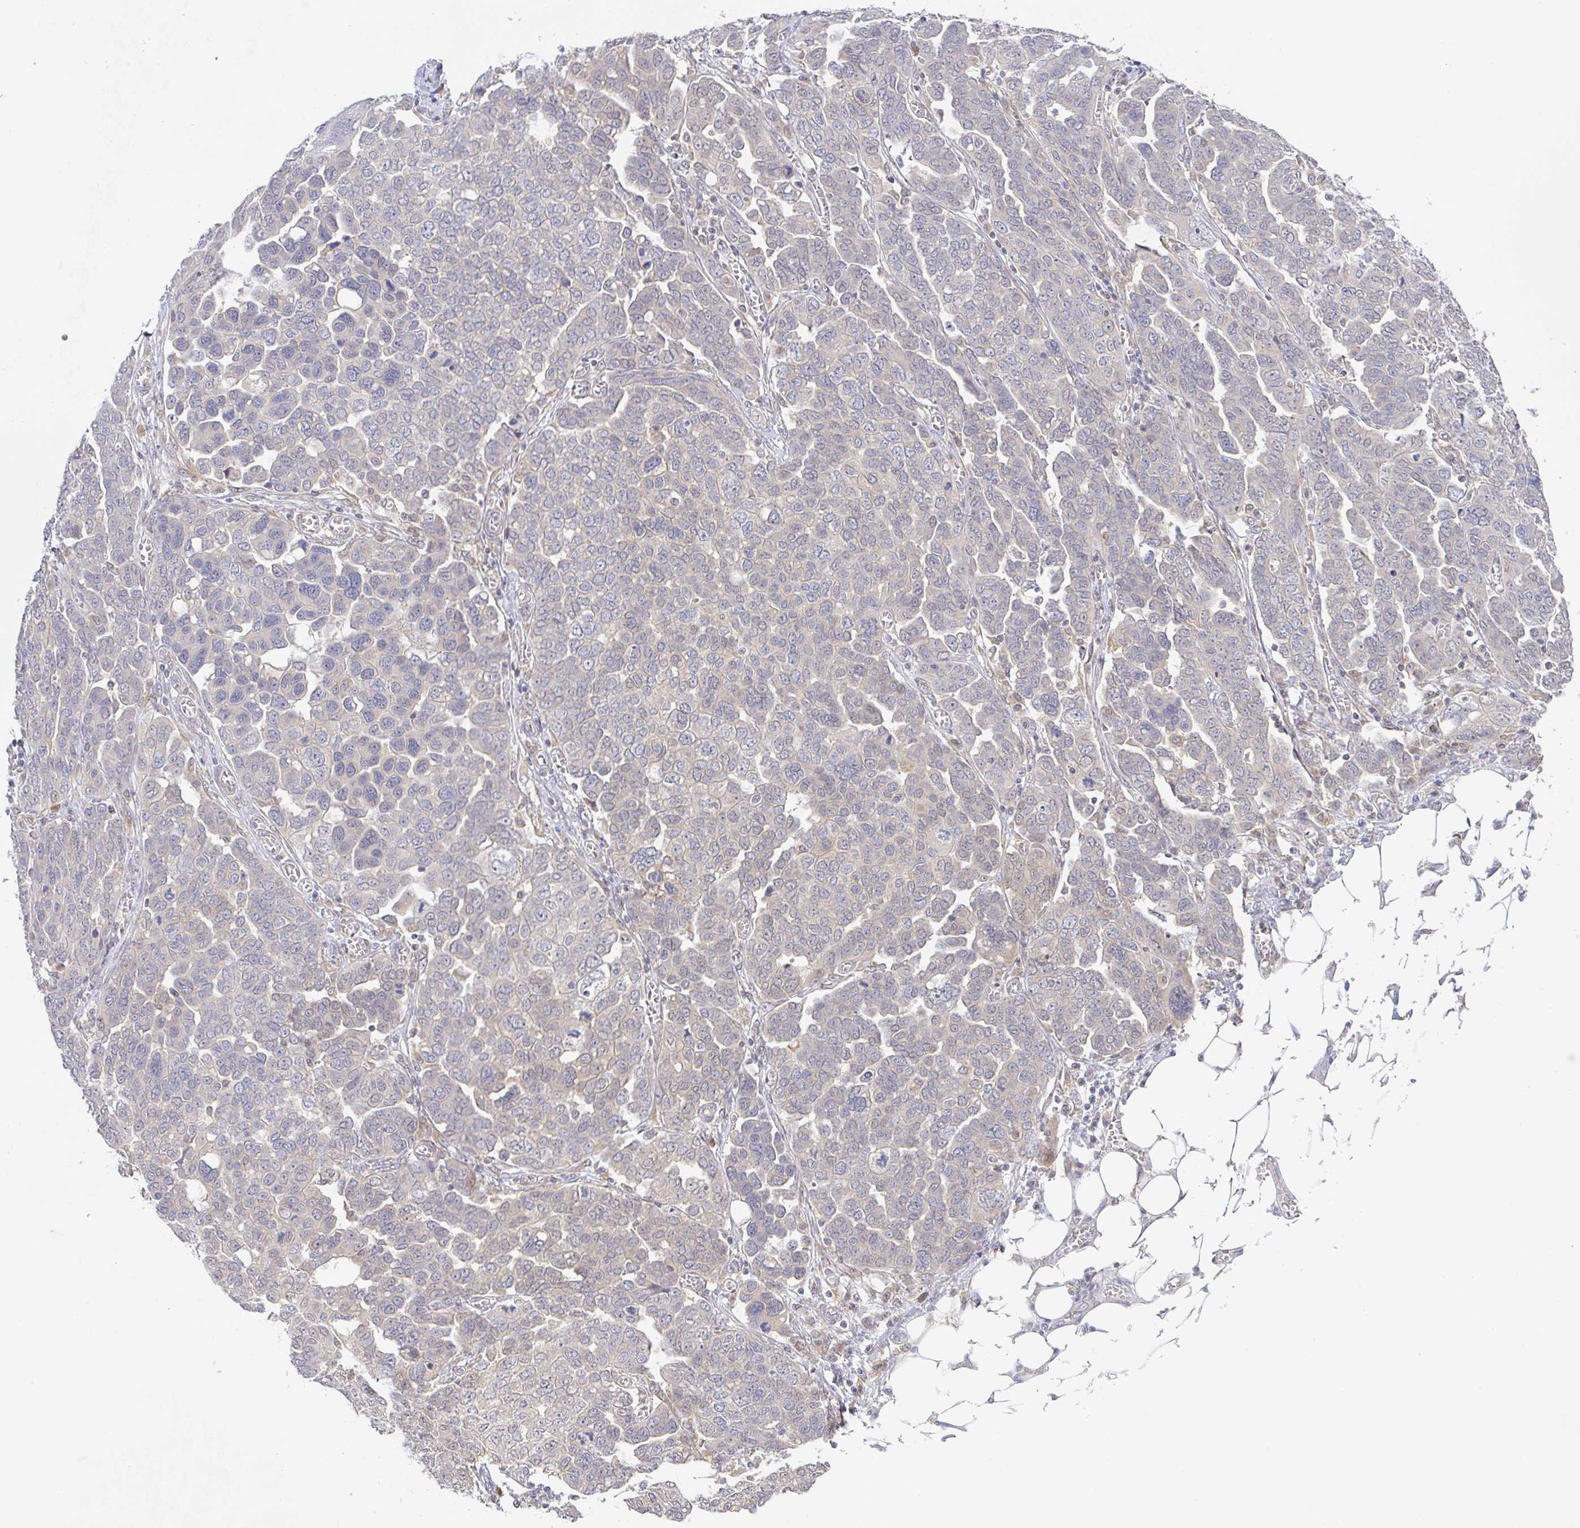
{"staining": {"intensity": "negative", "quantity": "none", "location": "none"}, "tissue": "ovarian cancer", "cell_type": "Tumor cells", "image_type": "cancer", "snomed": [{"axis": "morphology", "description": "Cystadenocarcinoma, serous, NOS"}, {"axis": "topography", "description": "Ovary"}], "caption": "The photomicrograph exhibits no significant positivity in tumor cells of ovarian cancer (serous cystadenocarcinoma). (DAB immunohistochemistry with hematoxylin counter stain).", "gene": "DERL2", "patient": {"sex": "female", "age": 59}}